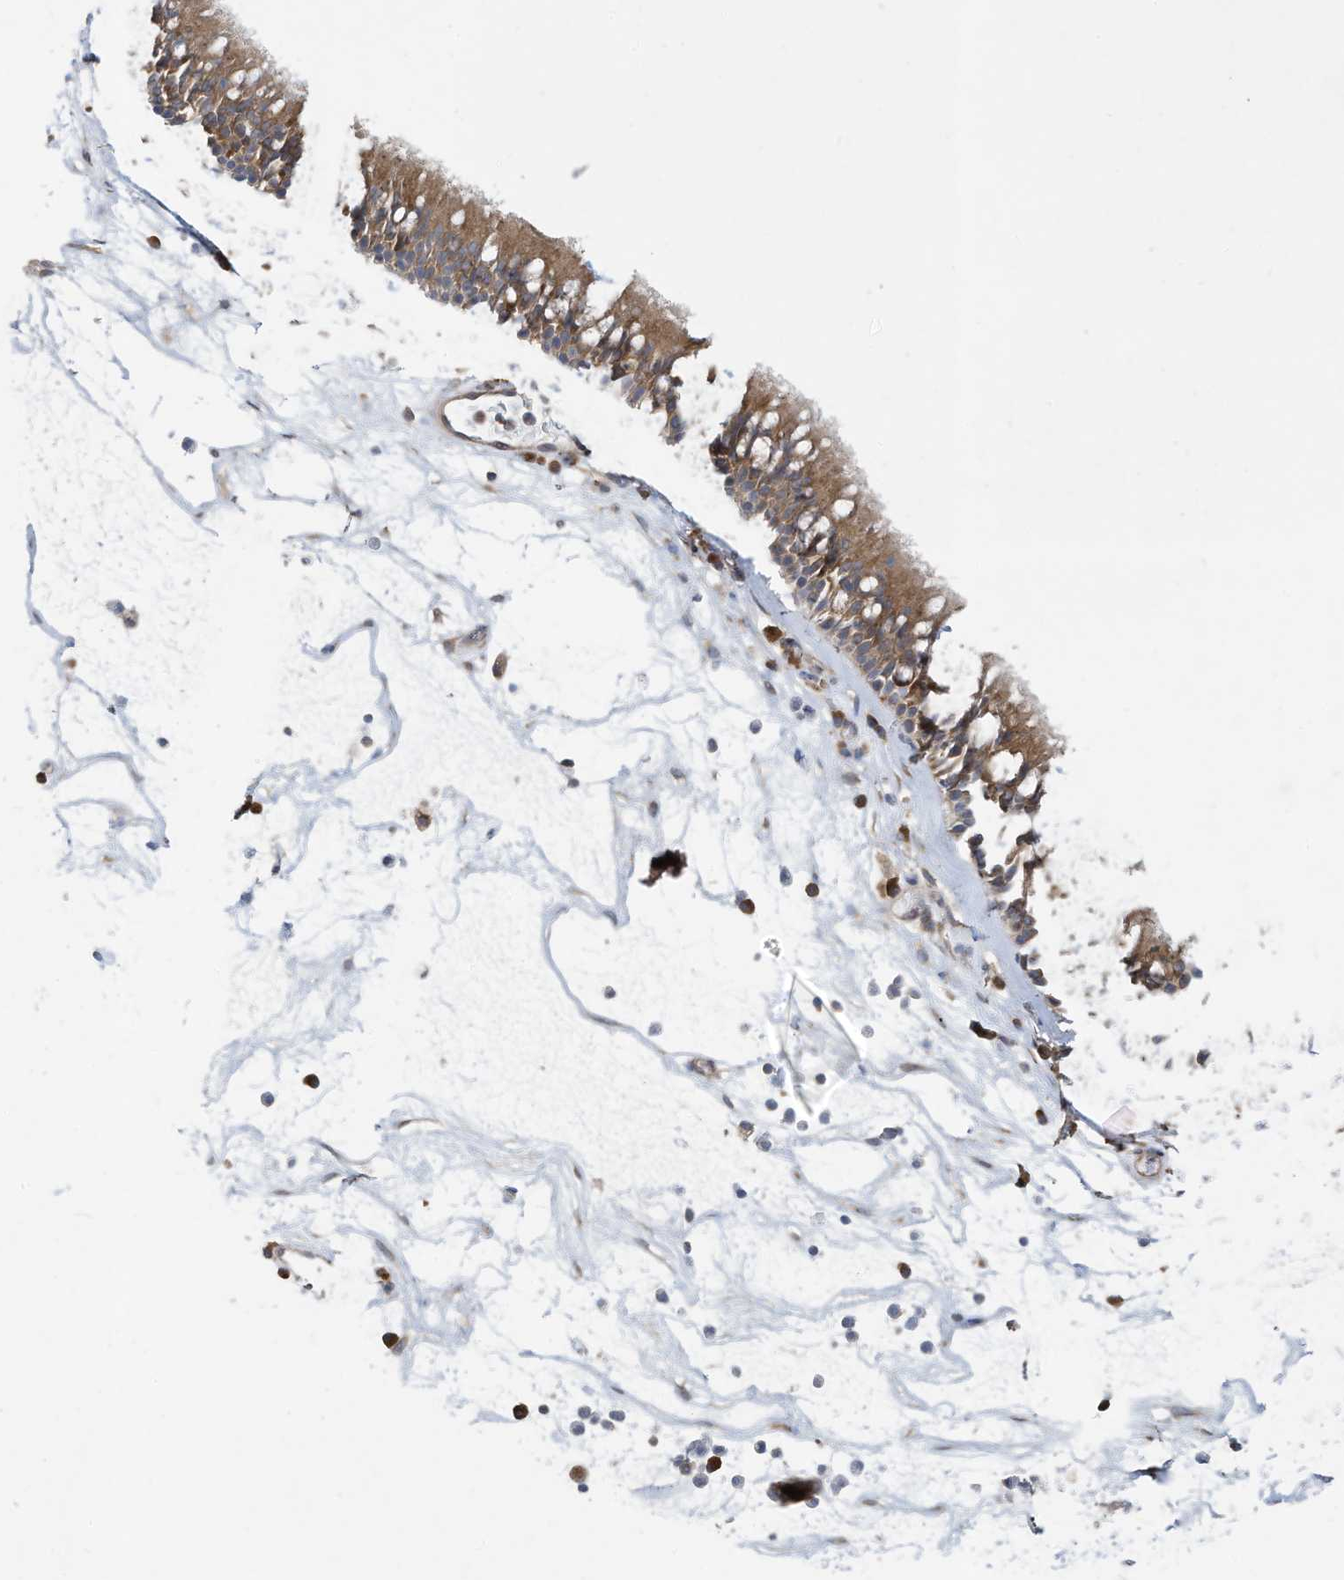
{"staining": {"intensity": "moderate", "quantity": ">75%", "location": "cytoplasmic/membranous"}, "tissue": "nasopharynx", "cell_type": "Respiratory epithelial cells", "image_type": "normal", "snomed": [{"axis": "morphology", "description": "Normal tissue, NOS"}, {"axis": "morphology", "description": "Inflammation, NOS"}, {"axis": "morphology", "description": "Malignant melanoma, Metastatic site"}, {"axis": "topography", "description": "Nasopharynx"}], "caption": "IHC histopathology image of benign nasopharynx: nasopharynx stained using immunohistochemistry exhibits medium levels of moderate protein expression localized specifically in the cytoplasmic/membranous of respiratory epithelial cells, appearing as a cytoplasmic/membranous brown color.", "gene": "USE1", "patient": {"sex": "male", "age": 70}}